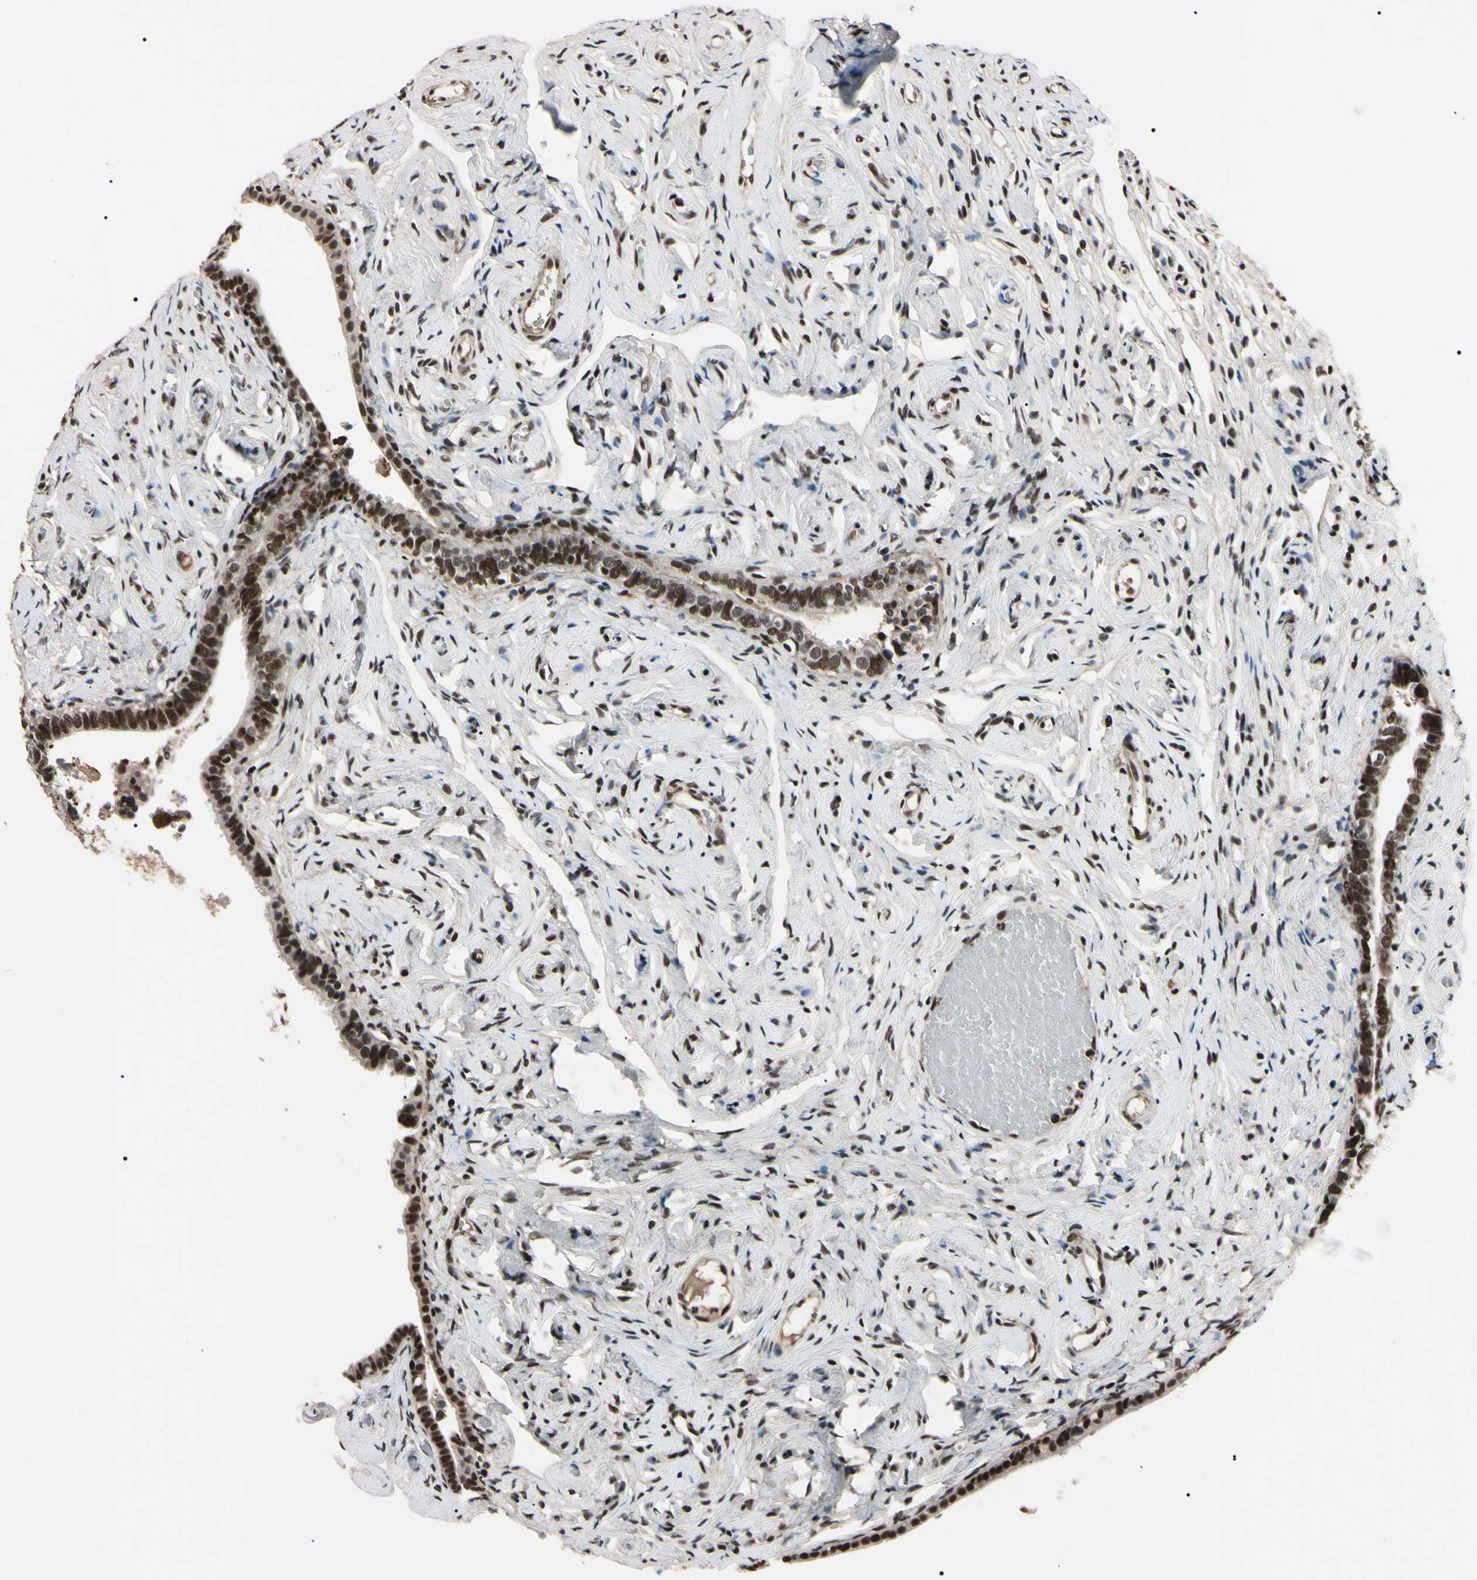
{"staining": {"intensity": "moderate", "quantity": "25%-75%", "location": "nuclear"}, "tissue": "fallopian tube", "cell_type": "Glandular cells", "image_type": "normal", "snomed": [{"axis": "morphology", "description": "Normal tissue, NOS"}, {"axis": "topography", "description": "Fallopian tube"}], "caption": "Immunohistochemistry staining of normal fallopian tube, which exhibits medium levels of moderate nuclear expression in approximately 25%-75% of glandular cells indicating moderate nuclear protein positivity. The staining was performed using DAB (3,3'-diaminobenzidine) (brown) for protein detection and nuclei were counterstained in hematoxylin (blue).", "gene": "YY1", "patient": {"sex": "female", "age": 71}}